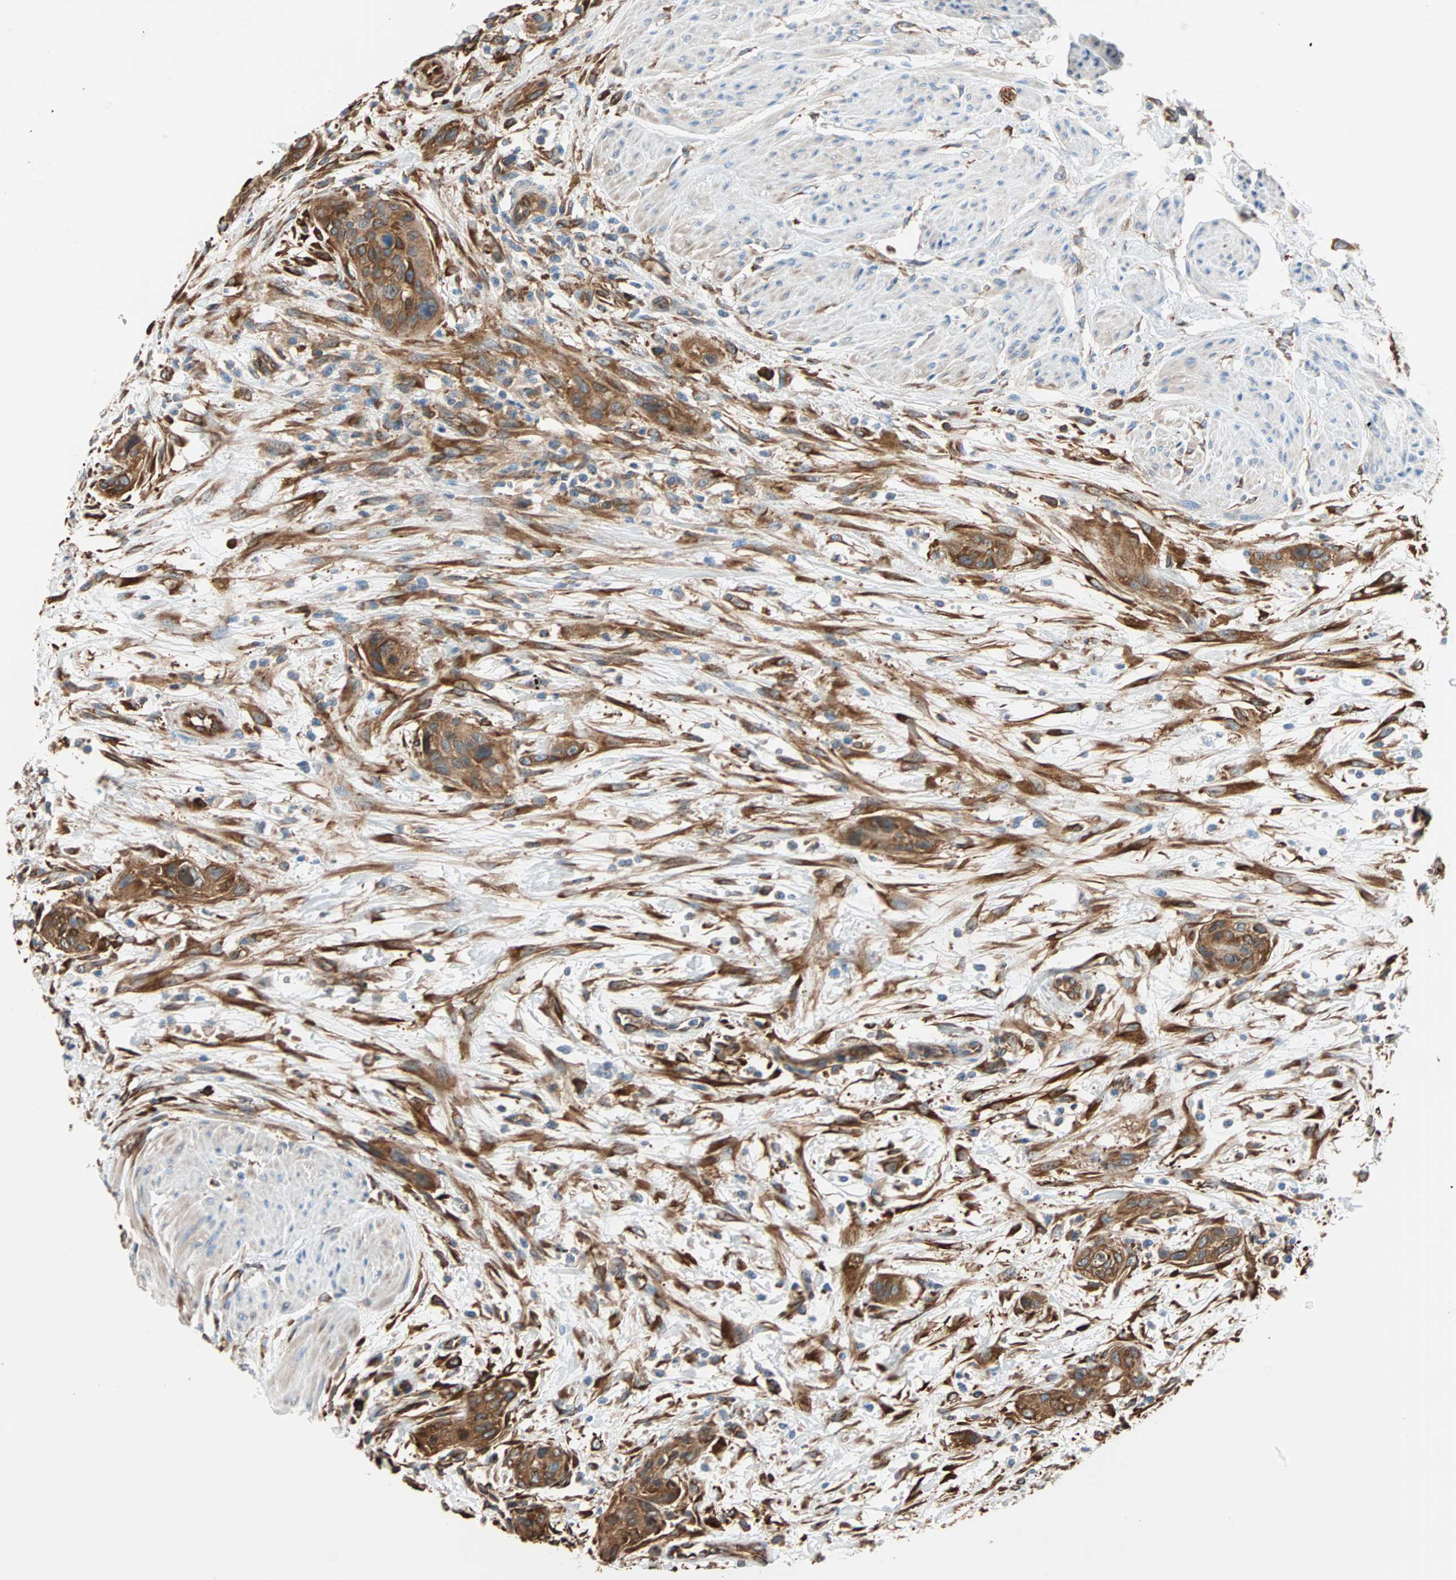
{"staining": {"intensity": "strong", "quantity": ">75%", "location": "cytoplasmic/membranous"}, "tissue": "urothelial cancer", "cell_type": "Tumor cells", "image_type": "cancer", "snomed": [{"axis": "morphology", "description": "Urothelial carcinoma, High grade"}, {"axis": "topography", "description": "Urinary bladder"}], "caption": "Immunohistochemistry (IHC) image of neoplastic tissue: human urothelial carcinoma (high-grade) stained using immunohistochemistry (IHC) demonstrates high levels of strong protein expression localized specifically in the cytoplasmic/membranous of tumor cells, appearing as a cytoplasmic/membranous brown color.", "gene": "EEF2", "patient": {"sex": "male", "age": 35}}